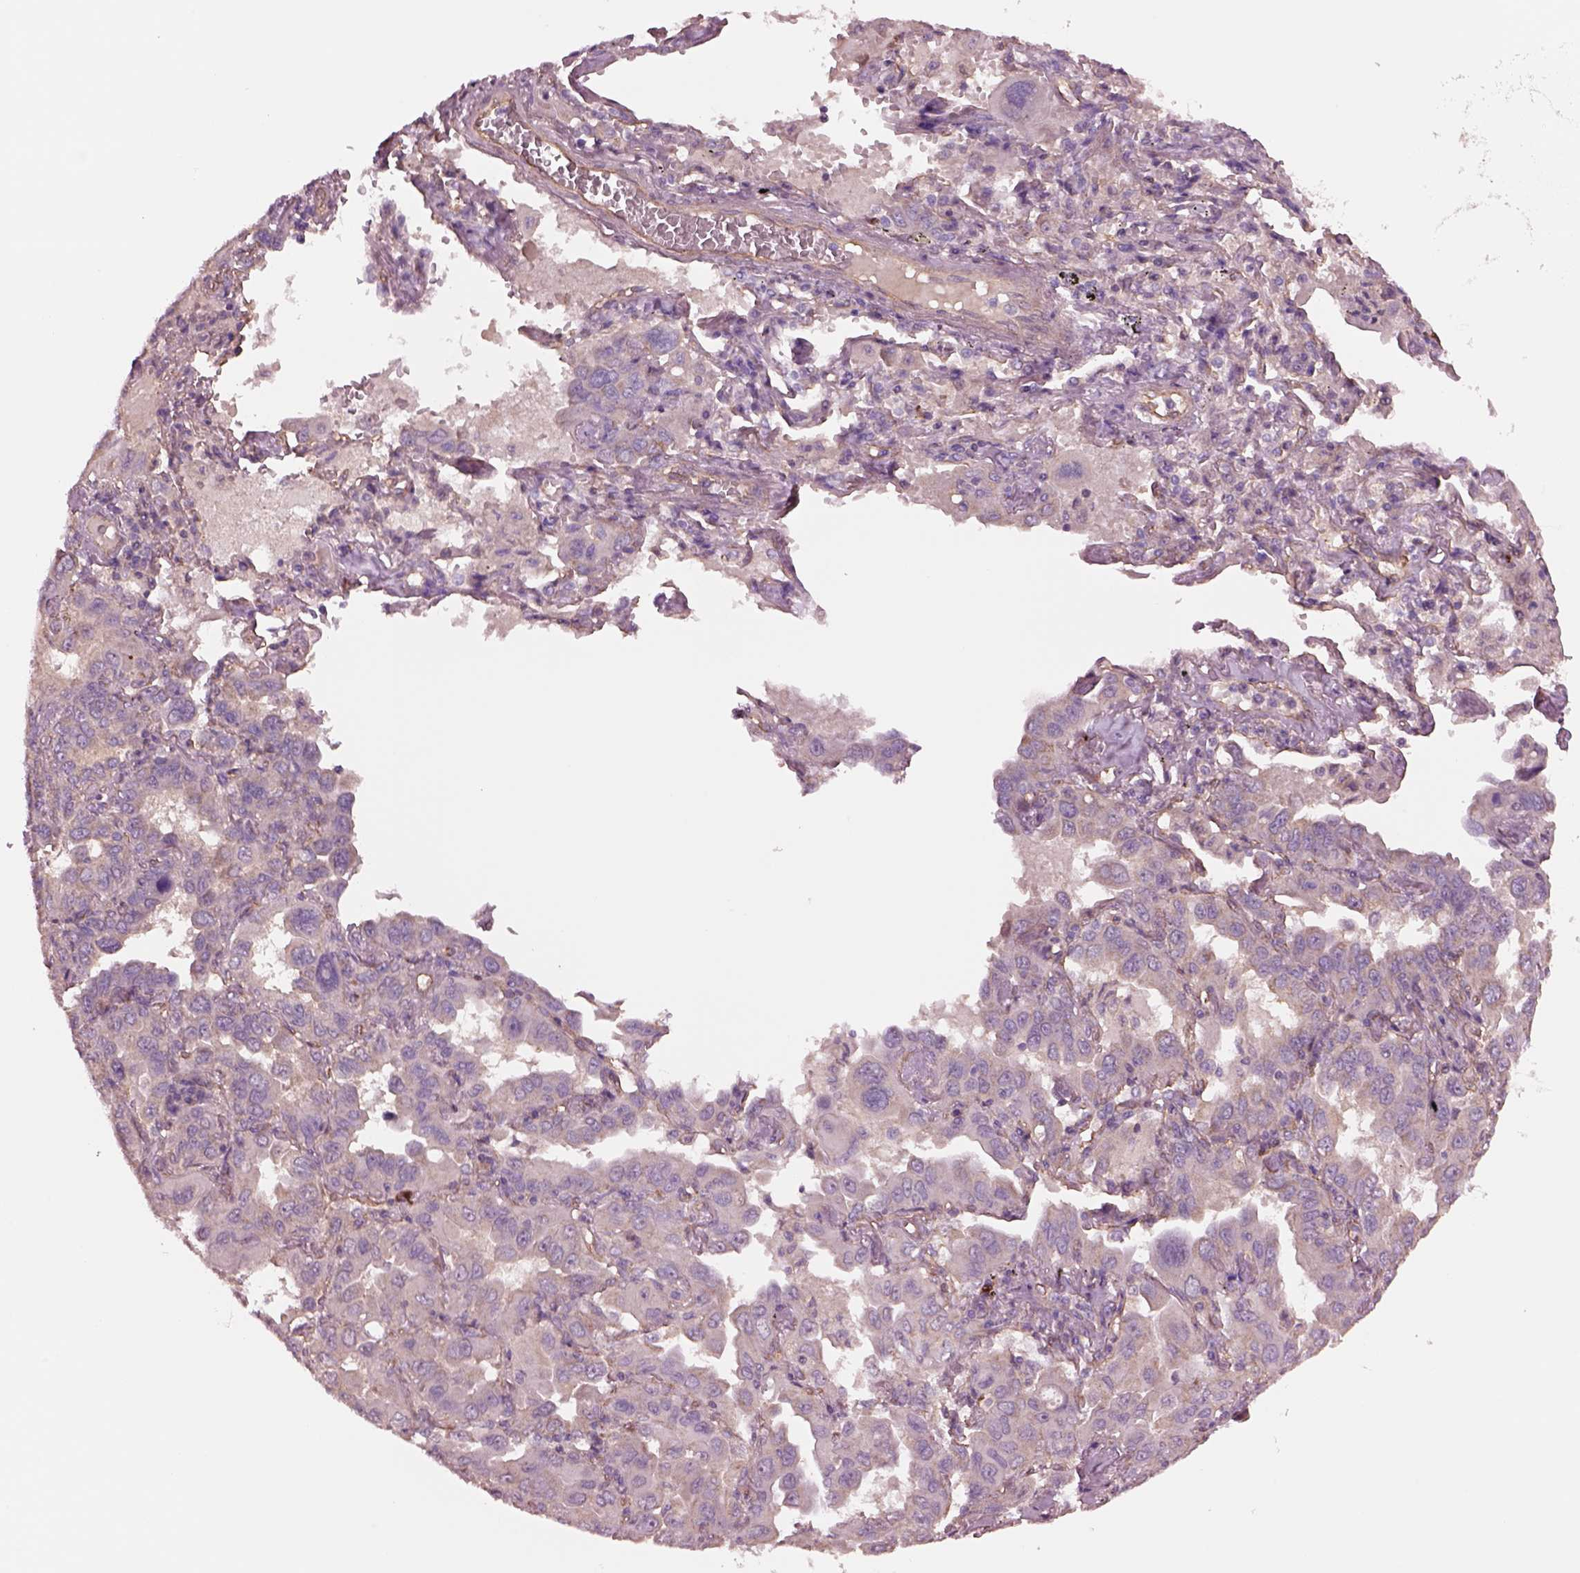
{"staining": {"intensity": "negative", "quantity": "none", "location": "none"}, "tissue": "lung cancer", "cell_type": "Tumor cells", "image_type": "cancer", "snomed": [{"axis": "morphology", "description": "Adenocarcinoma, NOS"}, {"axis": "topography", "description": "Lung"}], "caption": "This is an IHC image of human adenocarcinoma (lung). There is no expression in tumor cells.", "gene": "HTR1B", "patient": {"sex": "male", "age": 64}}